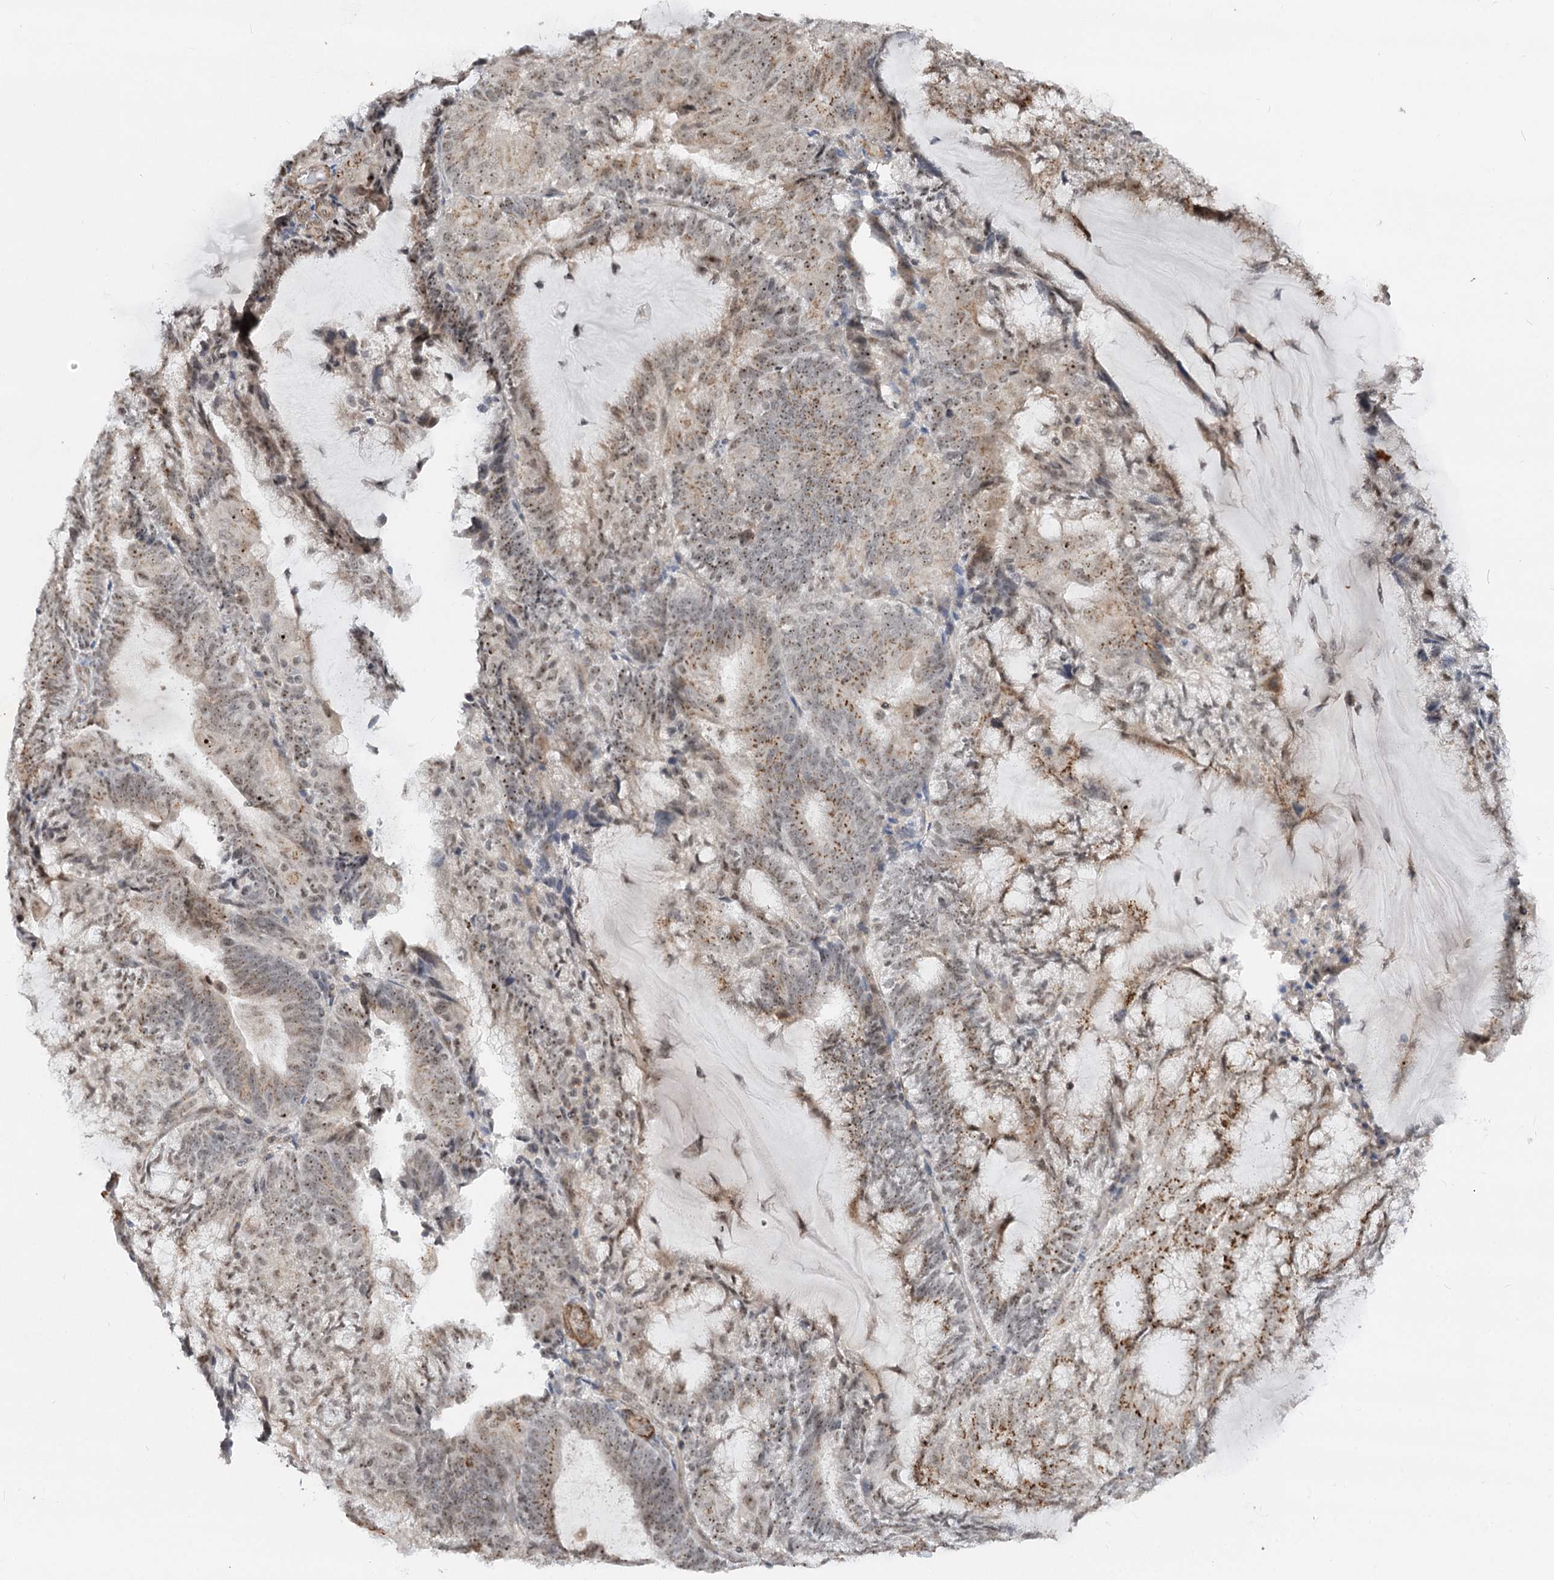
{"staining": {"intensity": "moderate", "quantity": ">75%", "location": "cytoplasmic/membranous,nuclear"}, "tissue": "endometrial cancer", "cell_type": "Tumor cells", "image_type": "cancer", "snomed": [{"axis": "morphology", "description": "Adenocarcinoma, NOS"}, {"axis": "topography", "description": "Endometrium"}], "caption": "Human endometrial cancer stained with a protein marker exhibits moderate staining in tumor cells.", "gene": "GNL3L", "patient": {"sex": "female", "age": 81}}